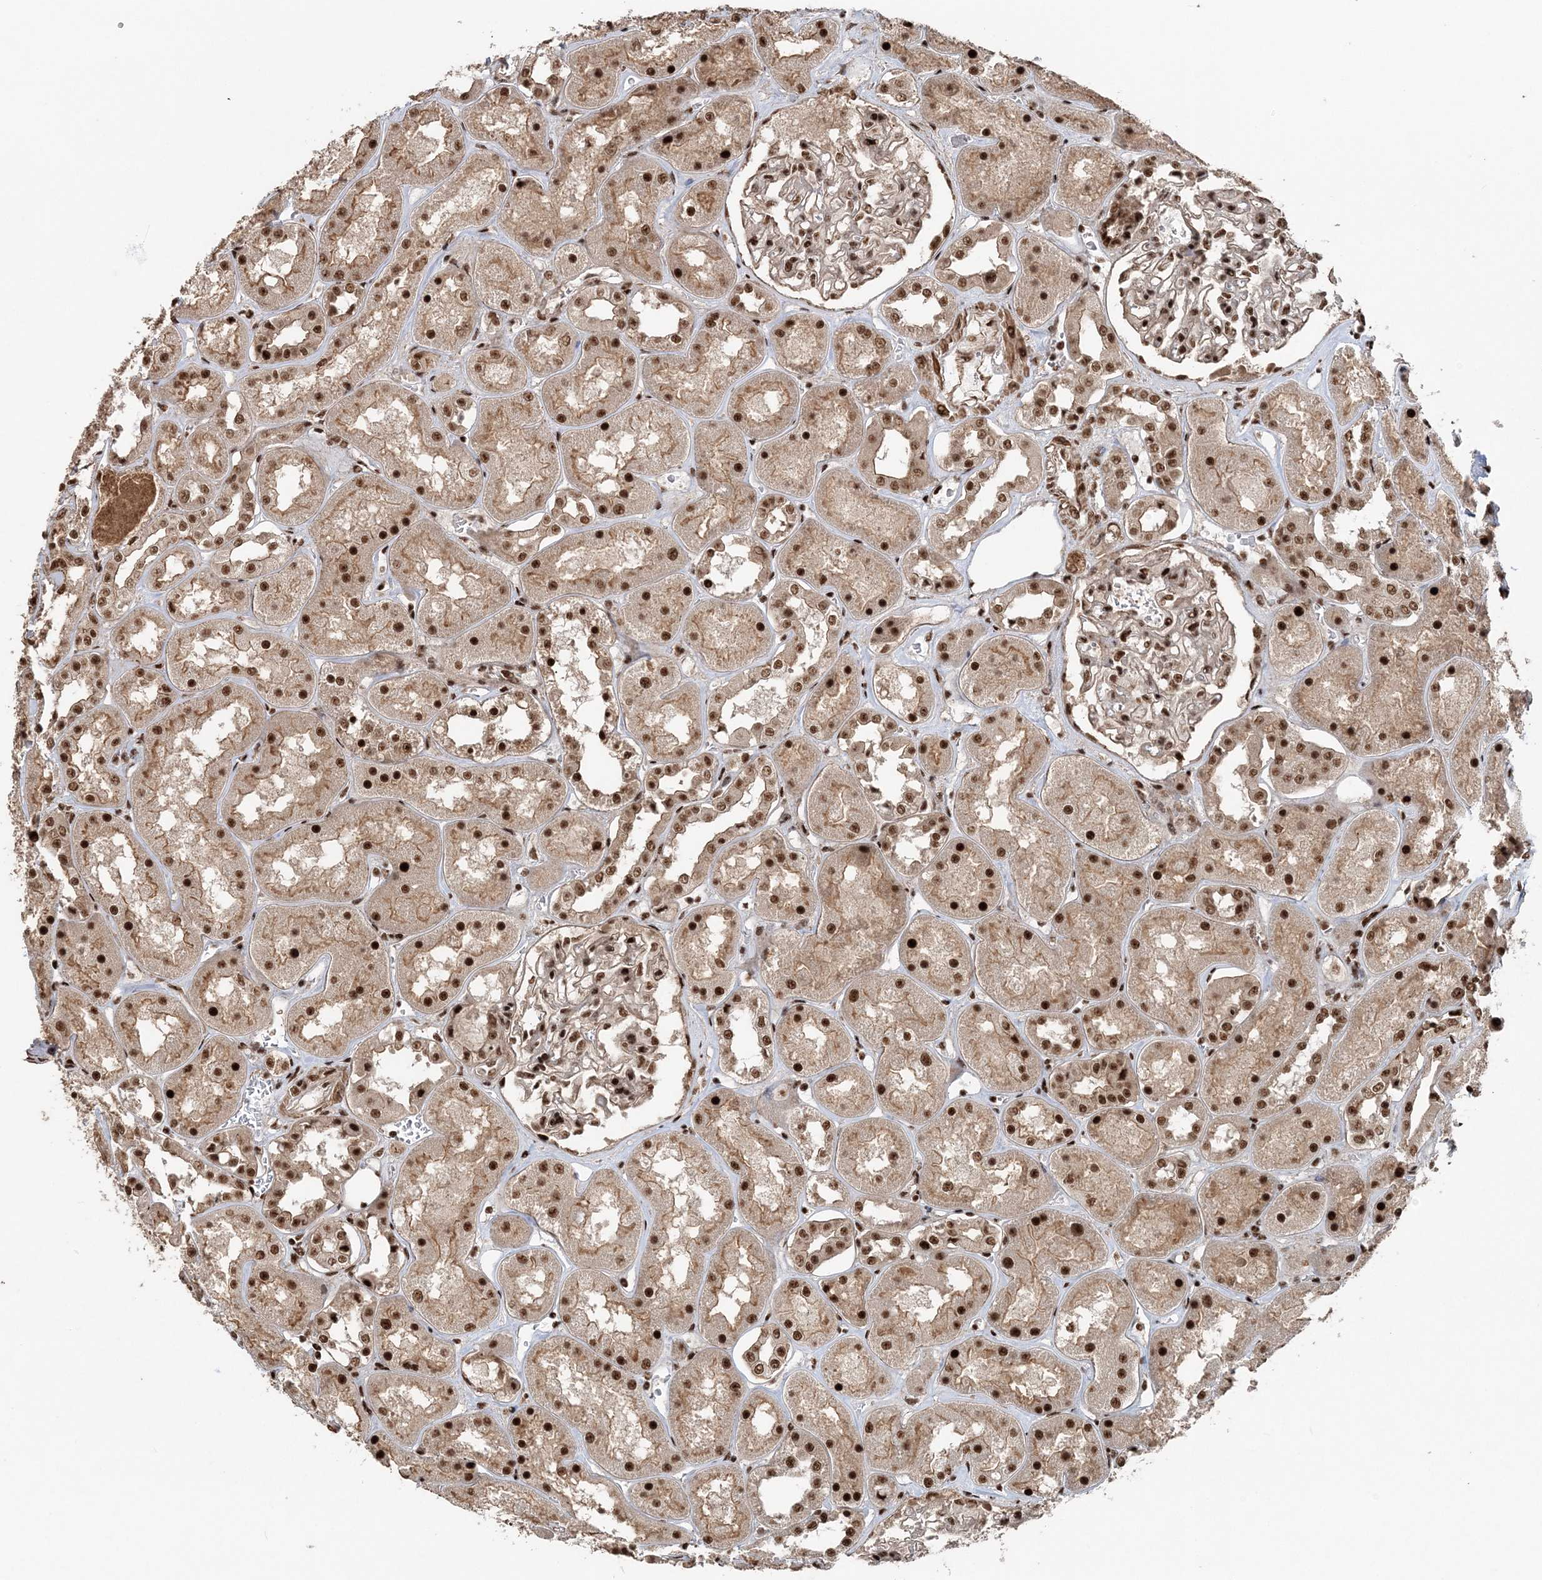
{"staining": {"intensity": "strong", "quantity": ">75%", "location": "nuclear"}, "tissue": "kidney", "cell_type": "Cells in glomeruli", "image_type": "normal", "snomed": [{"axis": "morphology", "description": "Normal tissue, NOS"}, {"axis": "topography", "description": "Kidney"}], "caption": "Strong nuclear positivity for a protein is seen in approximately >75% of cells in glomeruli of normal kidney using IHC.", "gene": "EXOSC8", "patient": {"sex": "male", "age": 70}}